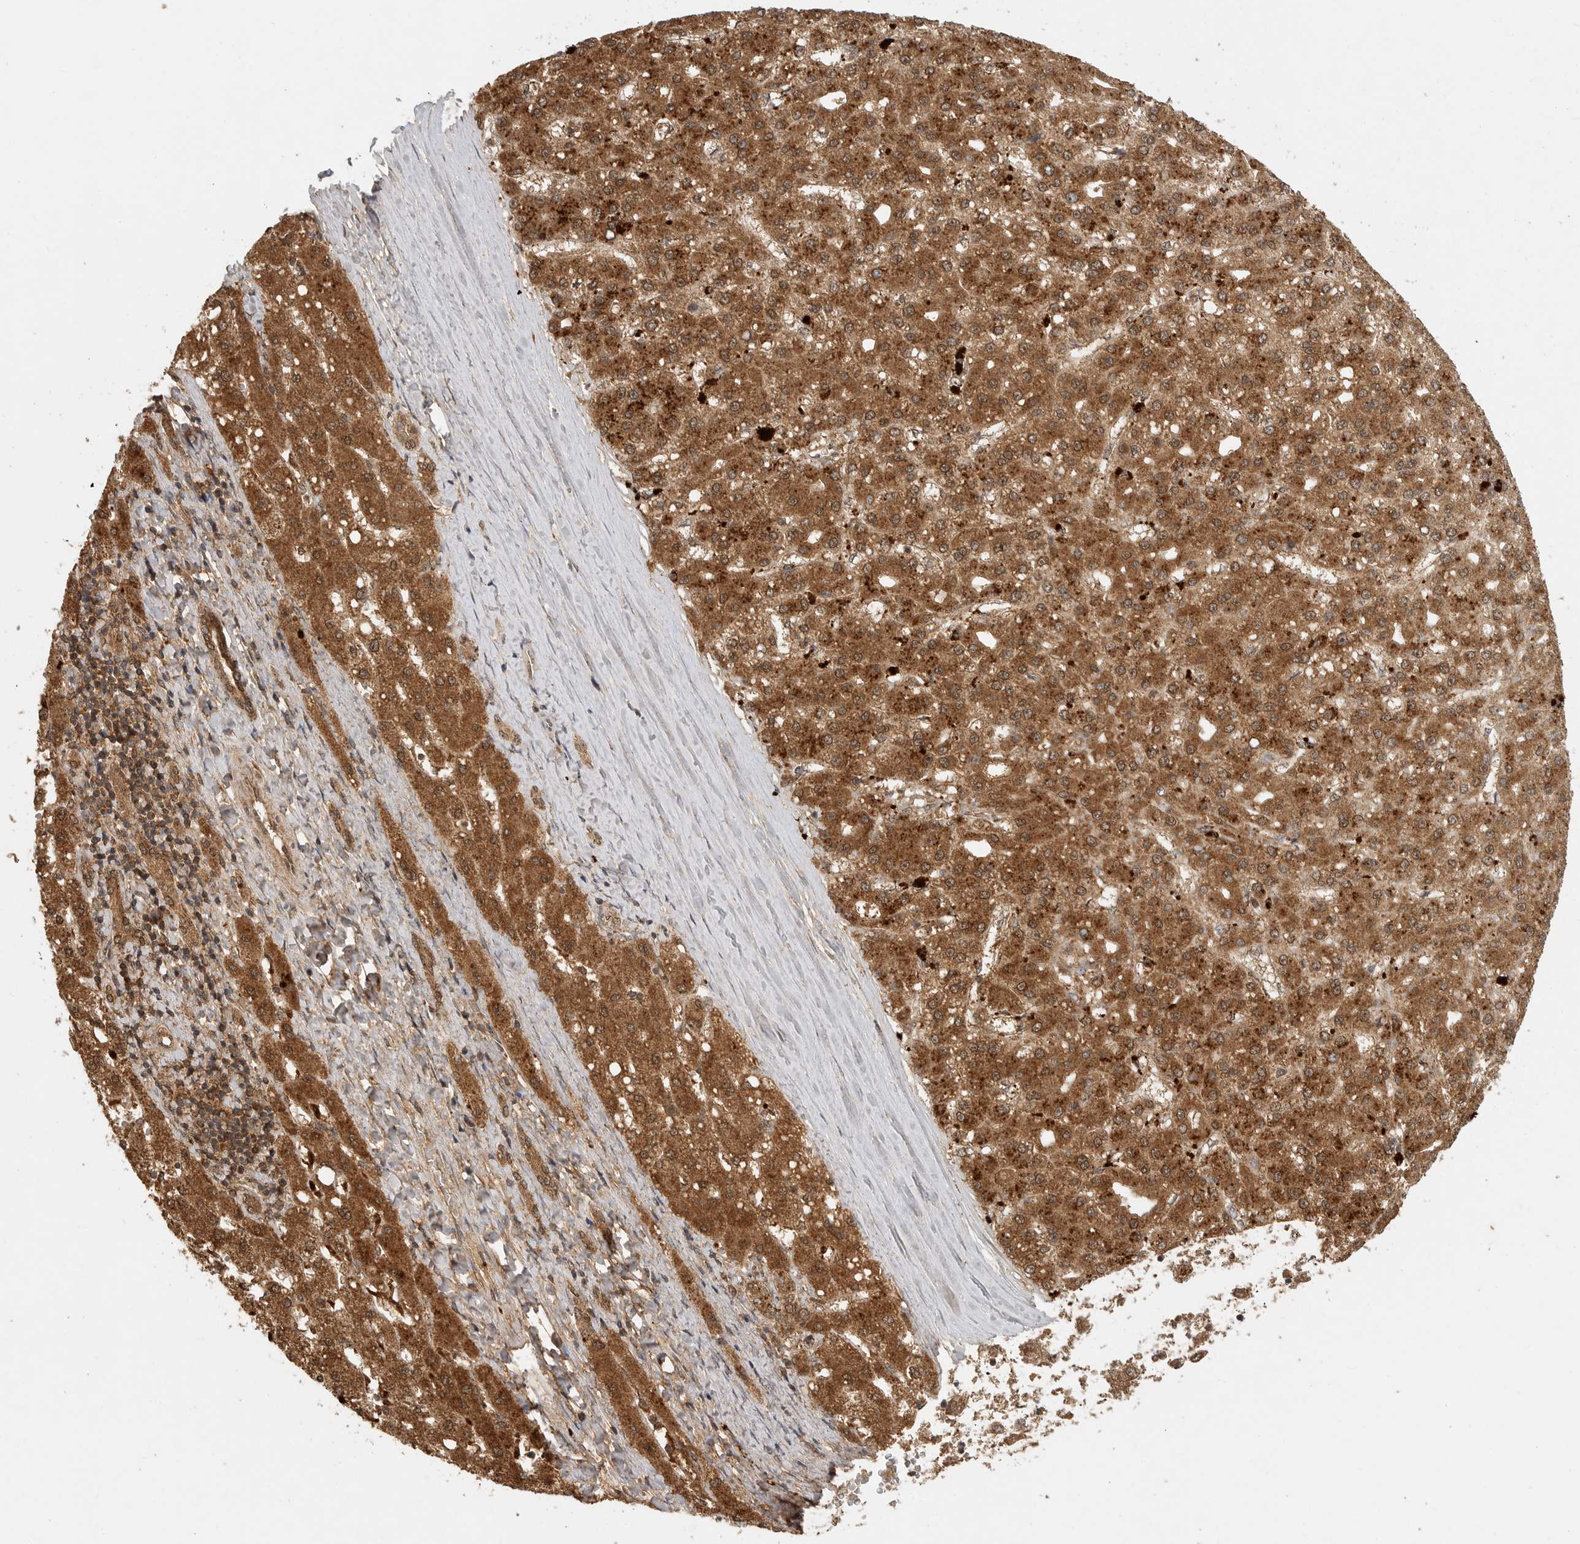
{"staining": {"intensity": "moderate", "quantity": ">75%", "location": "cytoplasmic/membranous"}, "tissue": "liver cancer", "cell_type": "Tumor cells", "image_type": "cancer", "snomed": [{"axis": "morphology", "description": "Carcinoma, Hepatocellular, NOS"}, {"axis": "topography", "description": "Liver"}], "caption": "Brown immunohistochemical staining in human hepatocellular carcinoma (liver) shows moderate cytoplasmic/membranous expression in about >75% of tumor cells.", "gene": "ICOSLG", "patient": {"sex": "male", "age": 67}}